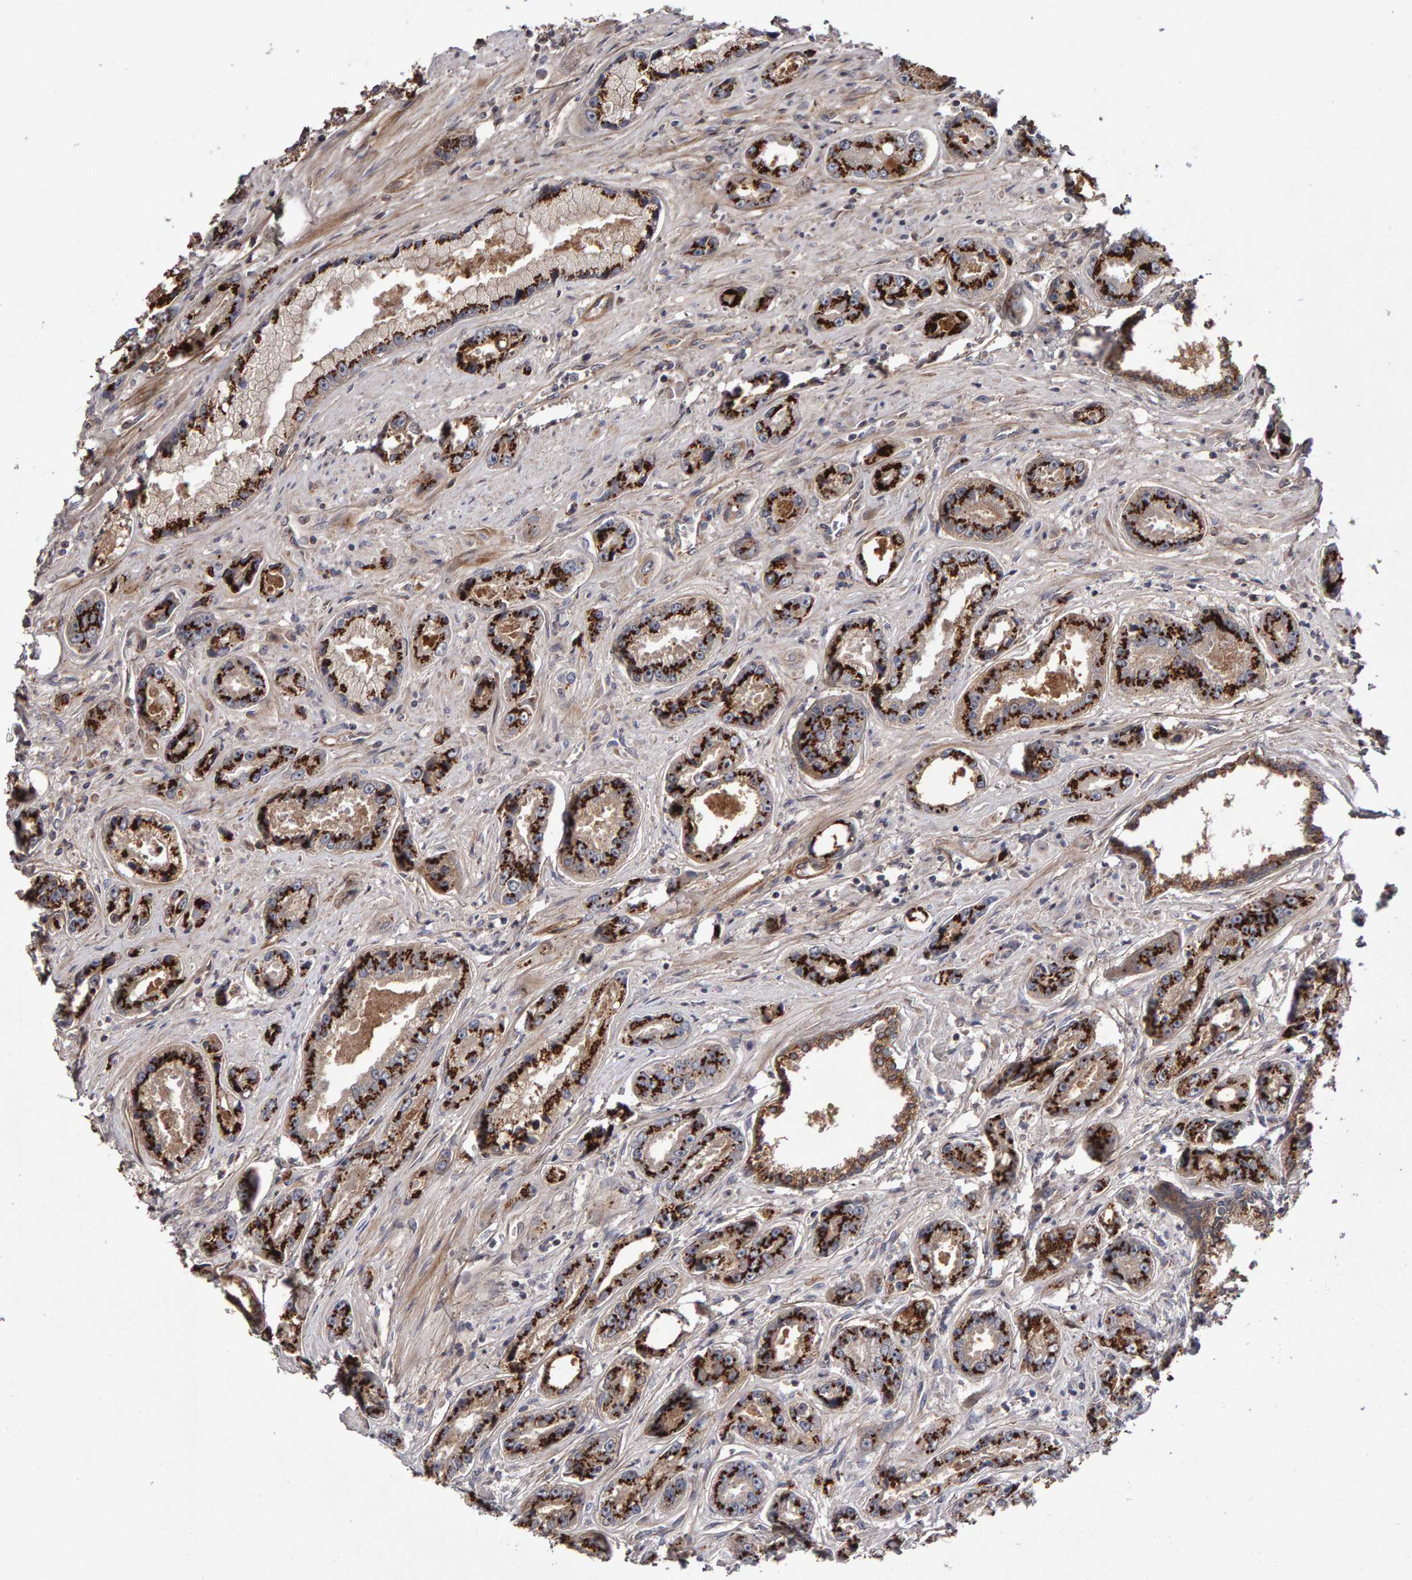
{"staining": {"intensity": "strong", "quantity": ">75%", "location": "cytoplasmic/membranous"}, "tissue": "prostate cancer", "cell_type": "Tumor cells", "image_type": "cancer", "snomed": [{"axis": "morphology", "description": "Adenocarcinoma, High grade"}, {"axis": "topography", "description": "Prostate"}], "caption": "Tumor cells demonstrate high levels of strong cytoplasmic/membranous positivity in about >75% of cells in prostate cancer.", "gene": "CANT1", "patient": {"sex": "male", "age": 61}}